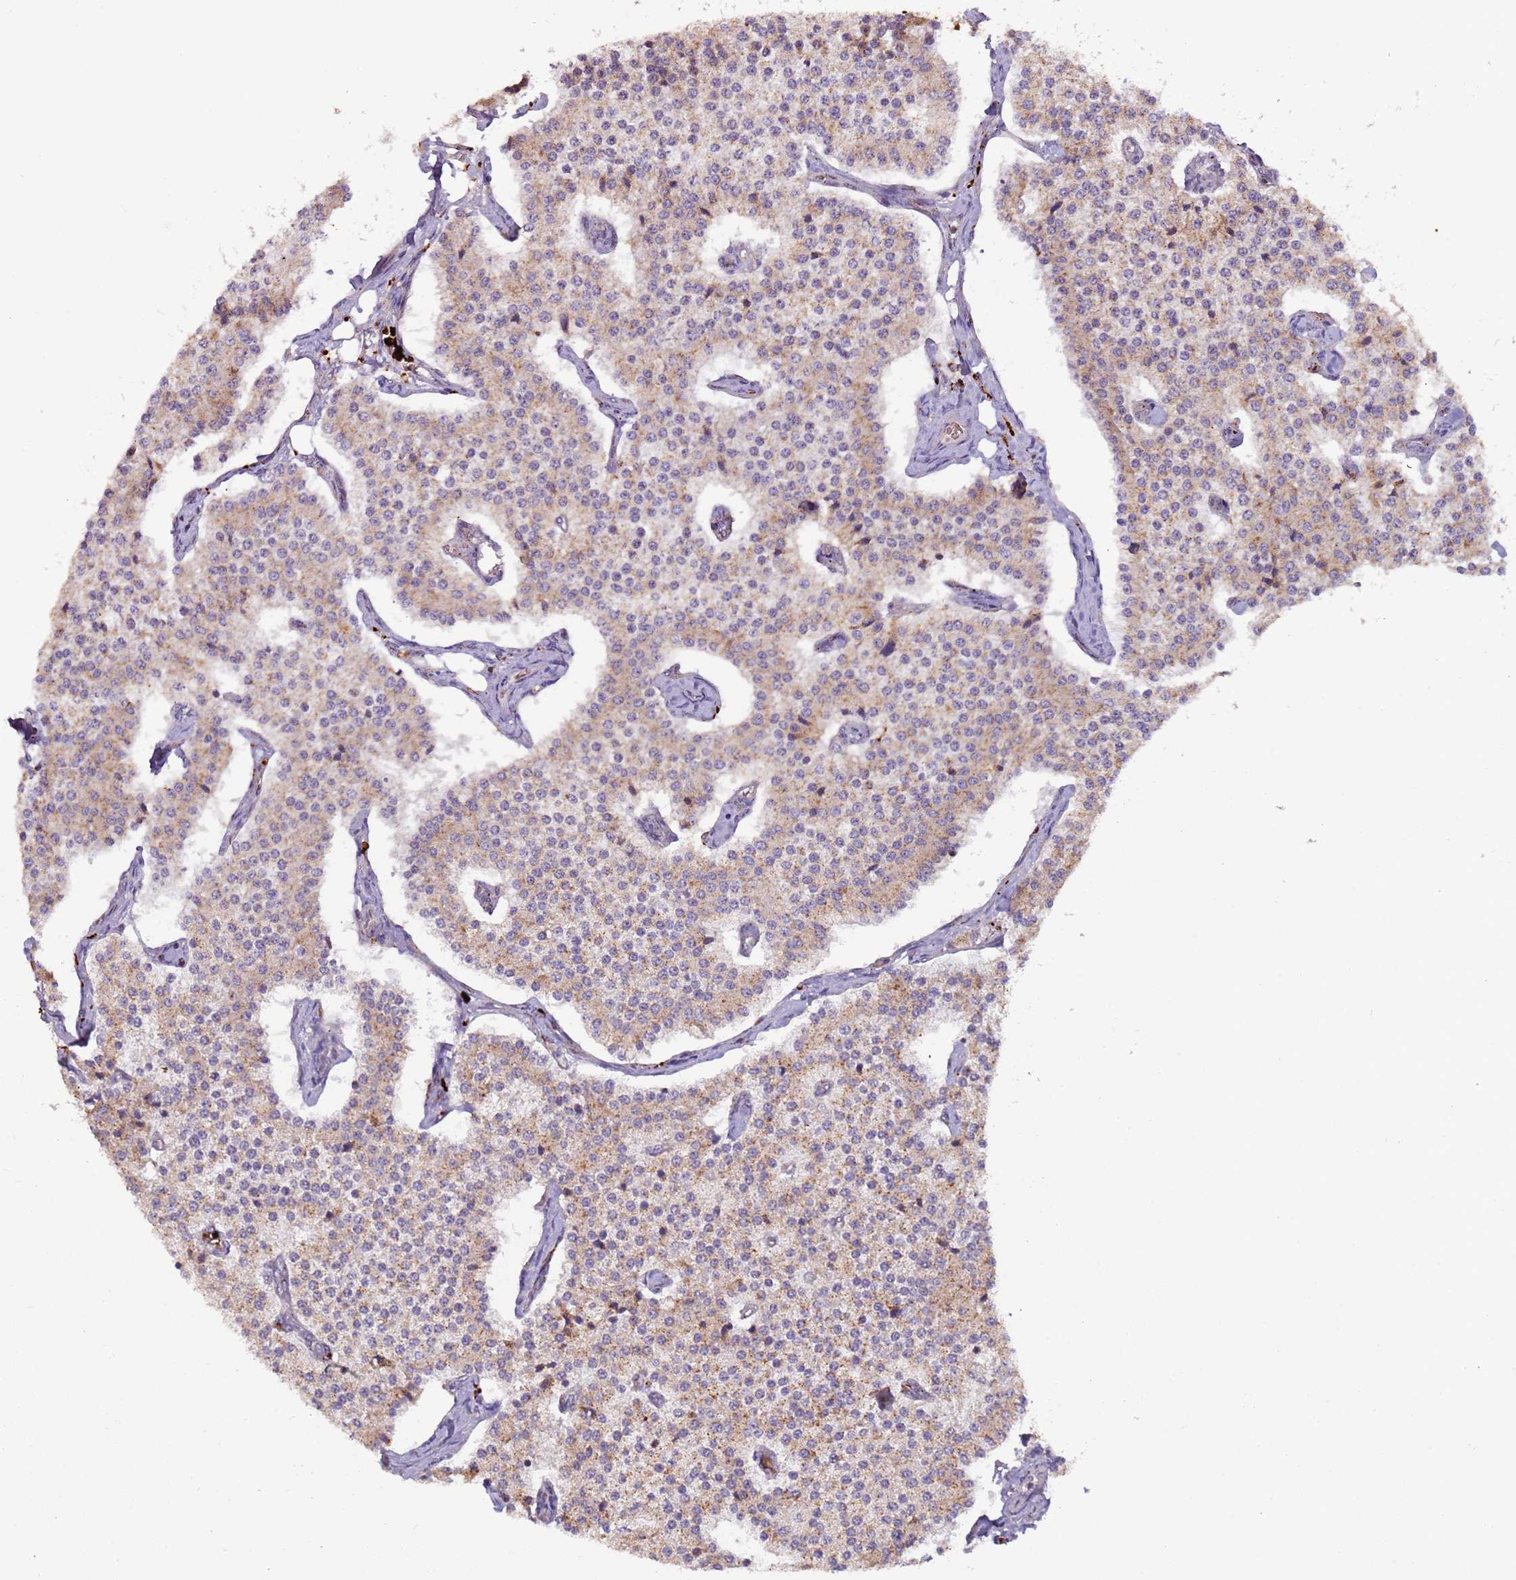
{"staining": {"intensity": "weak", "quantity": ">75%", "location": "cytoplasmic/membranous"}, "tissue": "carcinoid", "cell_type": "Tumor cells", "image_type": "cancer", "snomed": [{"axis": "morphology", "description": "Carcinoid, malignant, NOS"}, {"axis": "topography", "description": "Colon"}], "caption": "Immunohistochemical staining of human carcinoid exhibits weak cytoplasmic/membranous protein expression in about >75% of tumor cells.", "gene": "VPS36", "patient": {"sex": "female", "age": 52}}